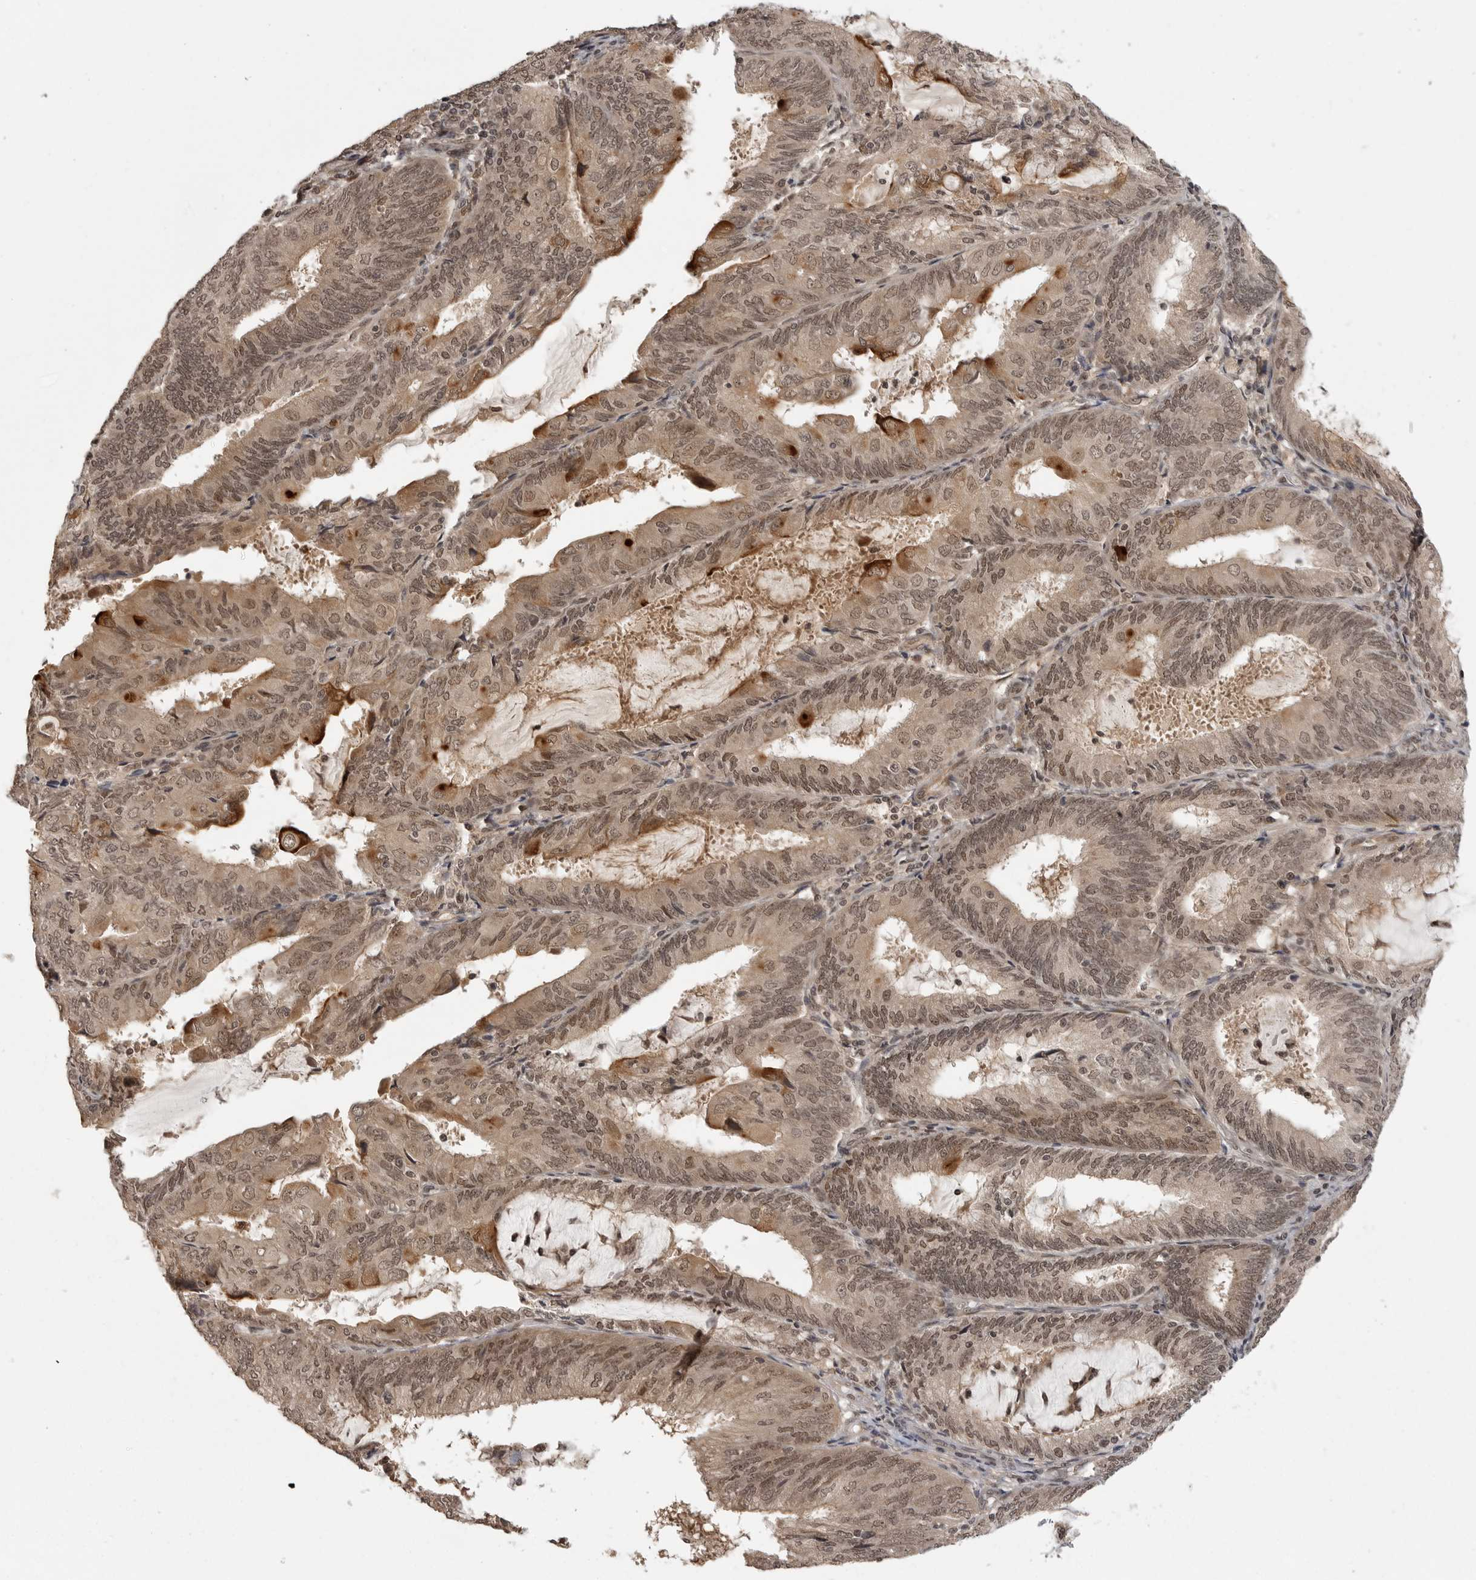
{"staining": {"intensity": "moderate", "quantity": ">75%", "location": "cytoplasmic/membranous,nuclear"}, "tissue": "endometrial cancer", "cell_type": "Tumor cells", "image_type": "cancer", "snomed": [{"axis": "morphology", "description": "Adenocarcinoma, NOS"}, {"axis": "topography", "description": "Endometrium"}], "caption": "Adenocarcinoma (endometrial) stained with a brown dye exhibits moderate cytoplasmic/membranous and nuclear positive positivity in approximately >75% of tumor cells.", "gene": "PEG3", "patient": {"sex": "female", "age": 81}}